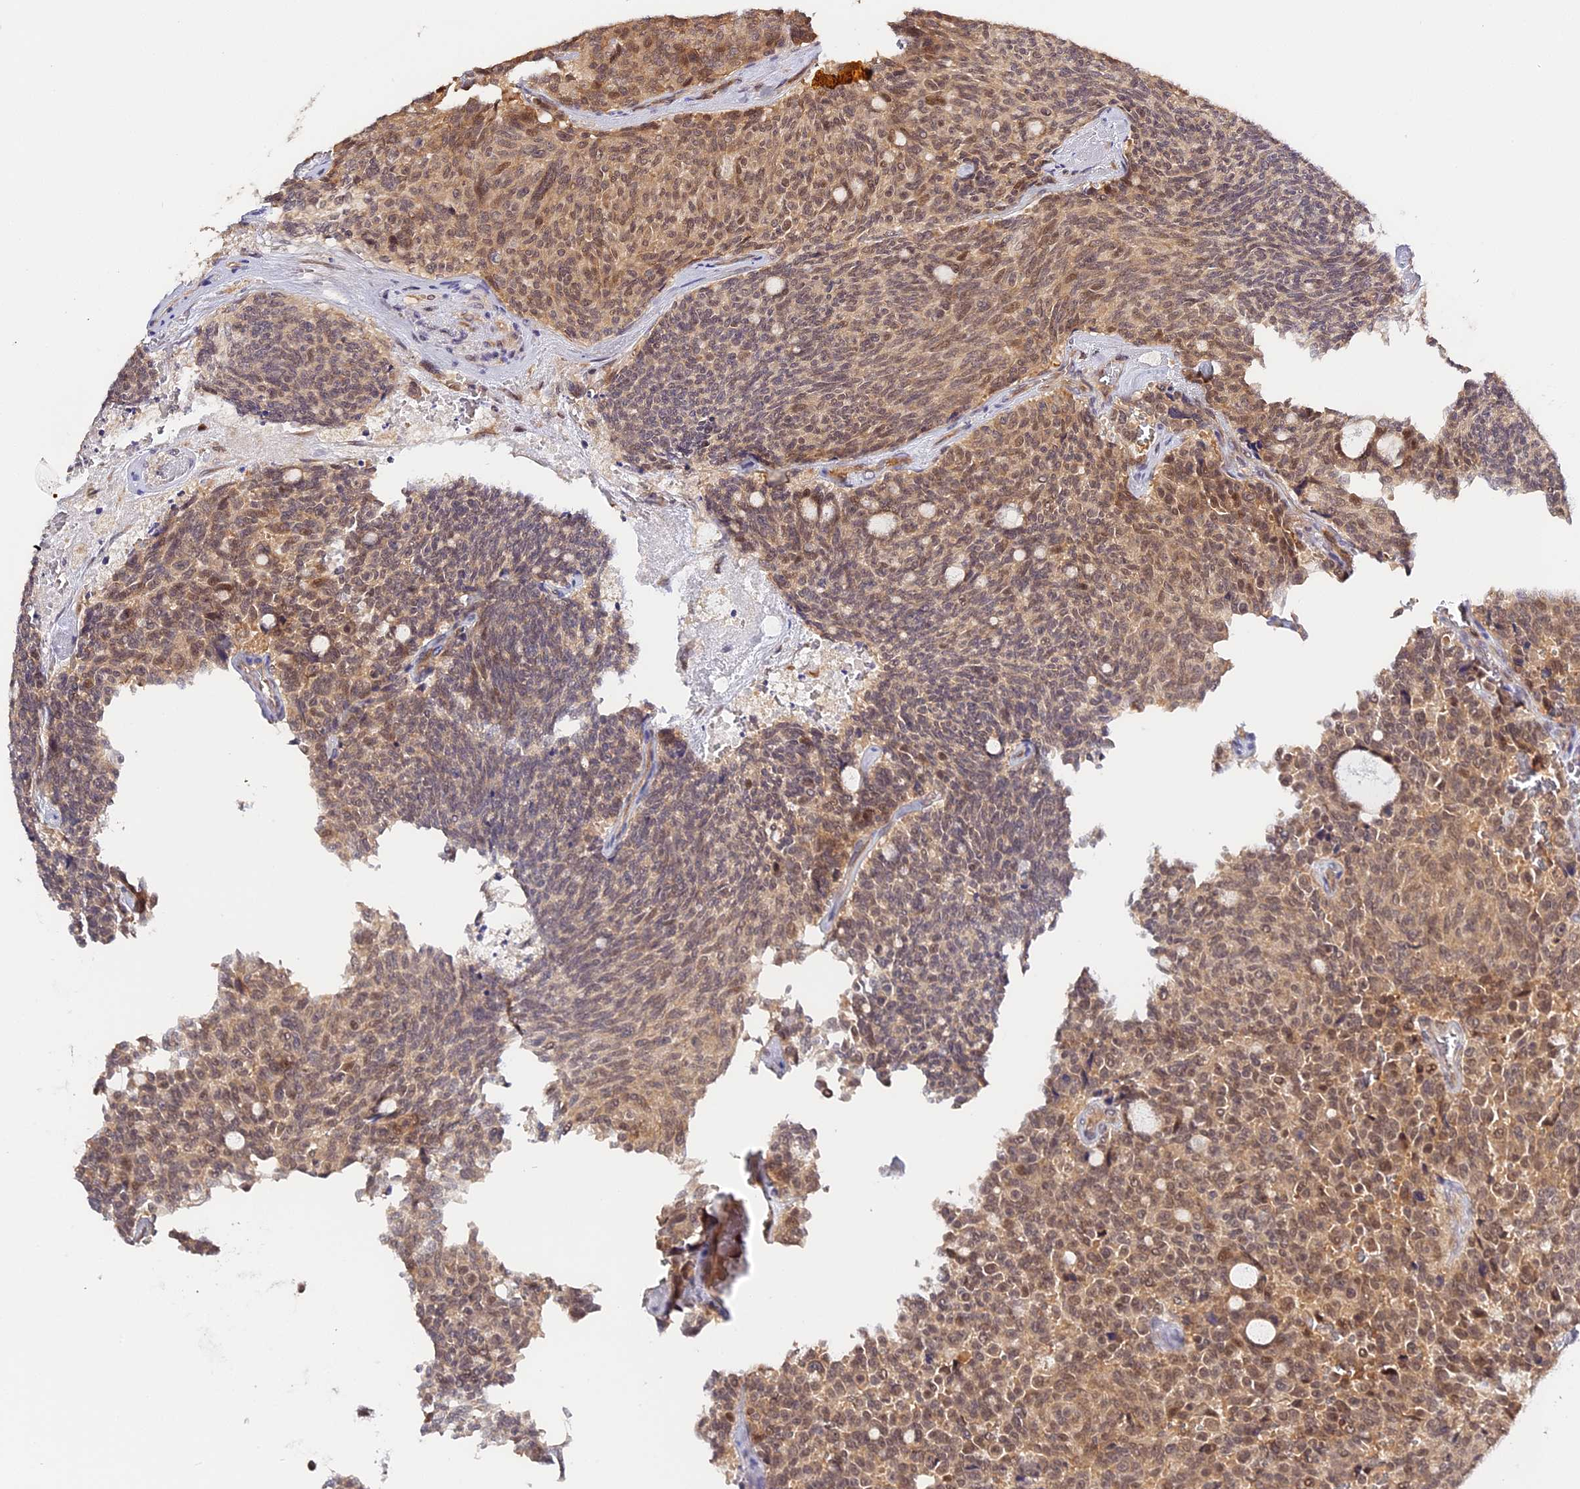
{"staining": {"intensity": "weak", "quantity": "25%-75%", "location": "cytoplasmic/membranous,nuclear"}, "tissue": "carcinoid", "cell_type": "Tumor cells", "image_type": "cancer", "snomed": [{"axis": "morphology", "description": "Carcinoid, malignant, NOS"}, {"axis": "topography", "description": "Pancreas"}], "caption": "High-power microscopy captured an IHC image of carcinoid (malignant), revealing weak cytoplasmic/membranous and nuclear positivity in about 25%-75% of tumor cells.", "gene": "IMPACT", "patient": {"sex": "female", "age": 54}}